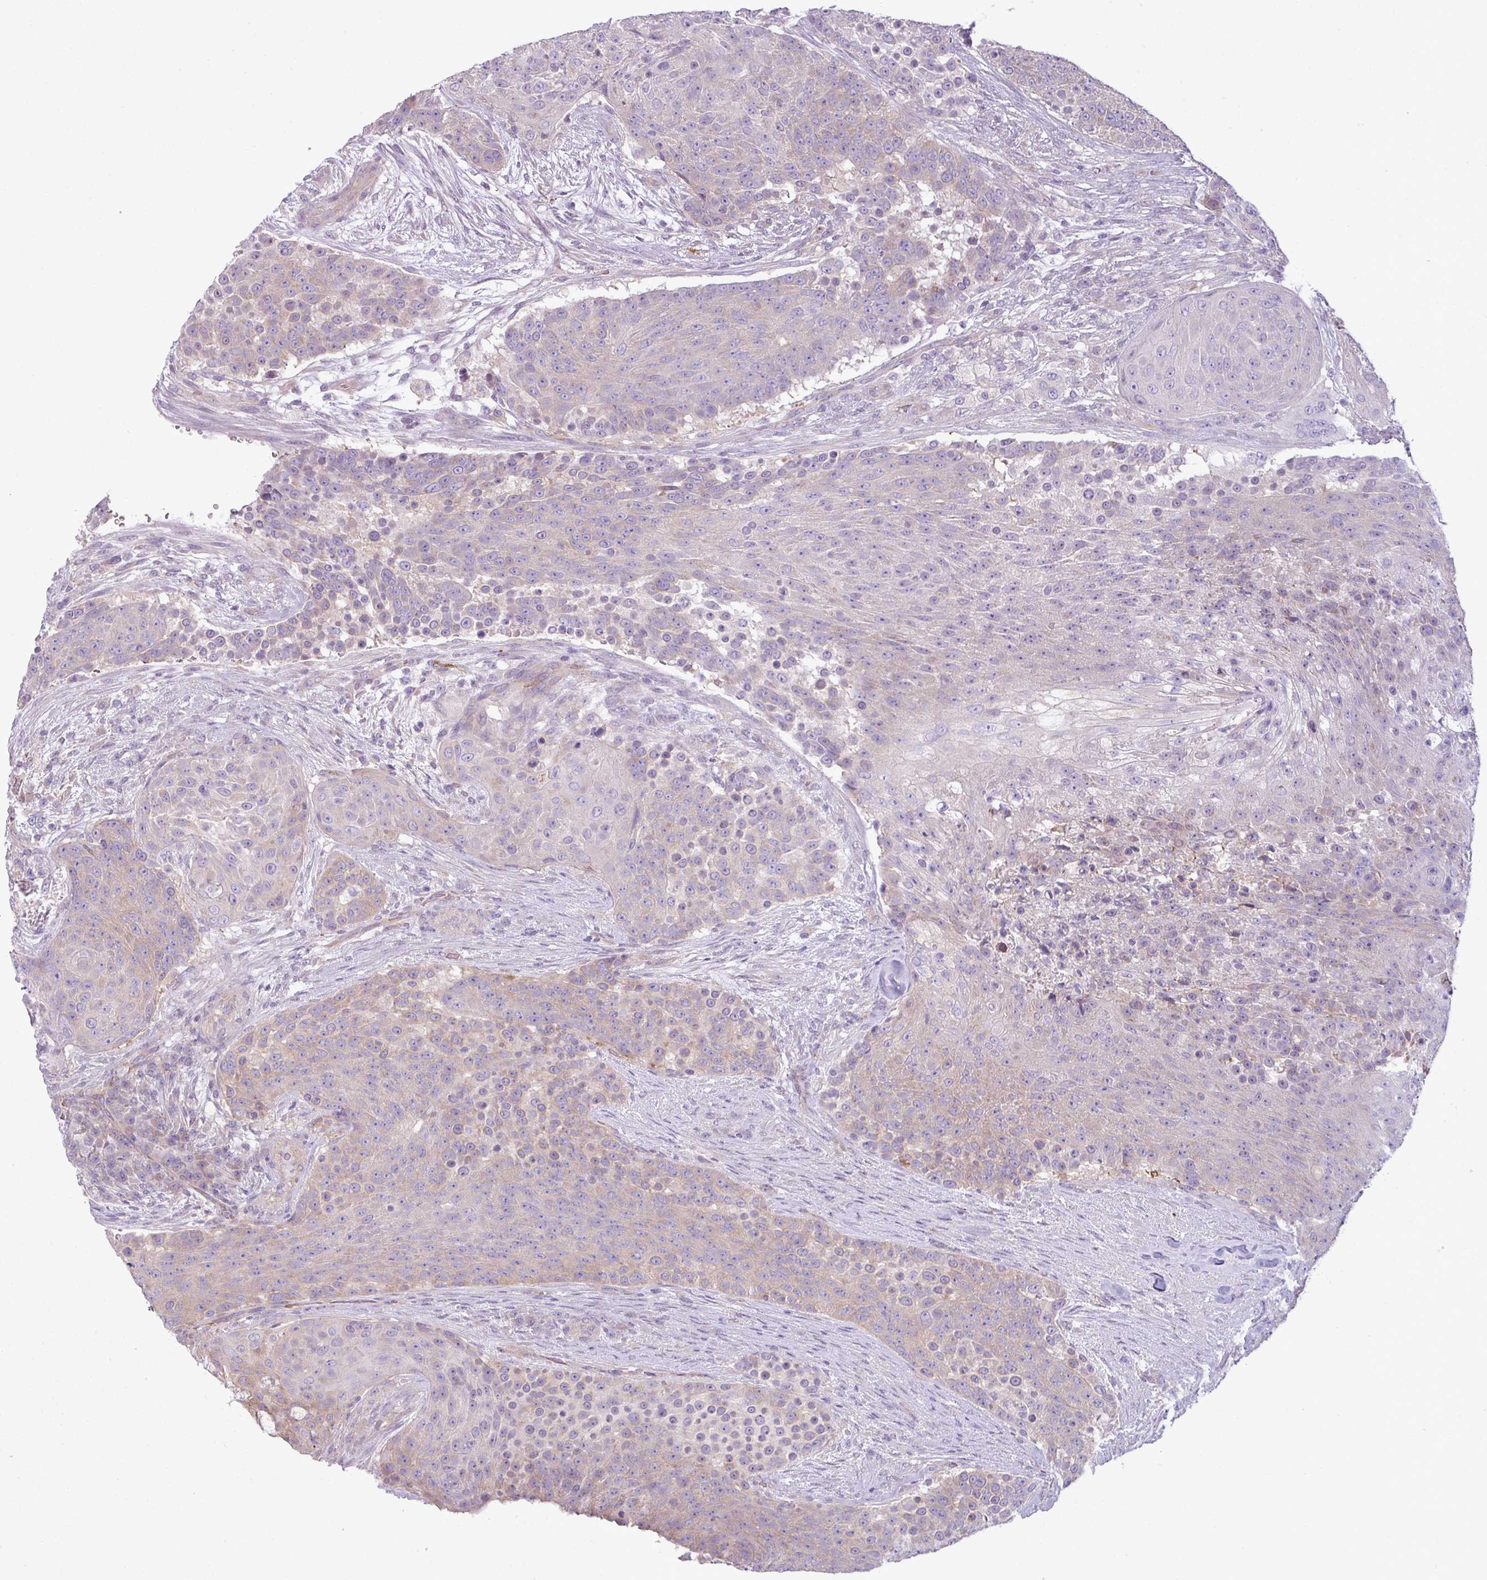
{"staining": {"intensity": "weak", "quantity": "<25%", "location": "cytoplasmic/membranous"}, "tissue": "urothelial cancer", "cell_type": "Tumor cells", "image_type": "cancer", "snomed": [{"axis": "morphology", "description": "Urothelial carcinoma, High grade"}, {"axis": "topography", "description": "Urinary bladder"}], "caption": "An immunohistochemistry (IHC) image of urothelial cancer is shown. There is no staining in tumor cells of urothelial cancer.", "gene": "CAMK2B", "patient": {"sex": "female", "age": 63}}